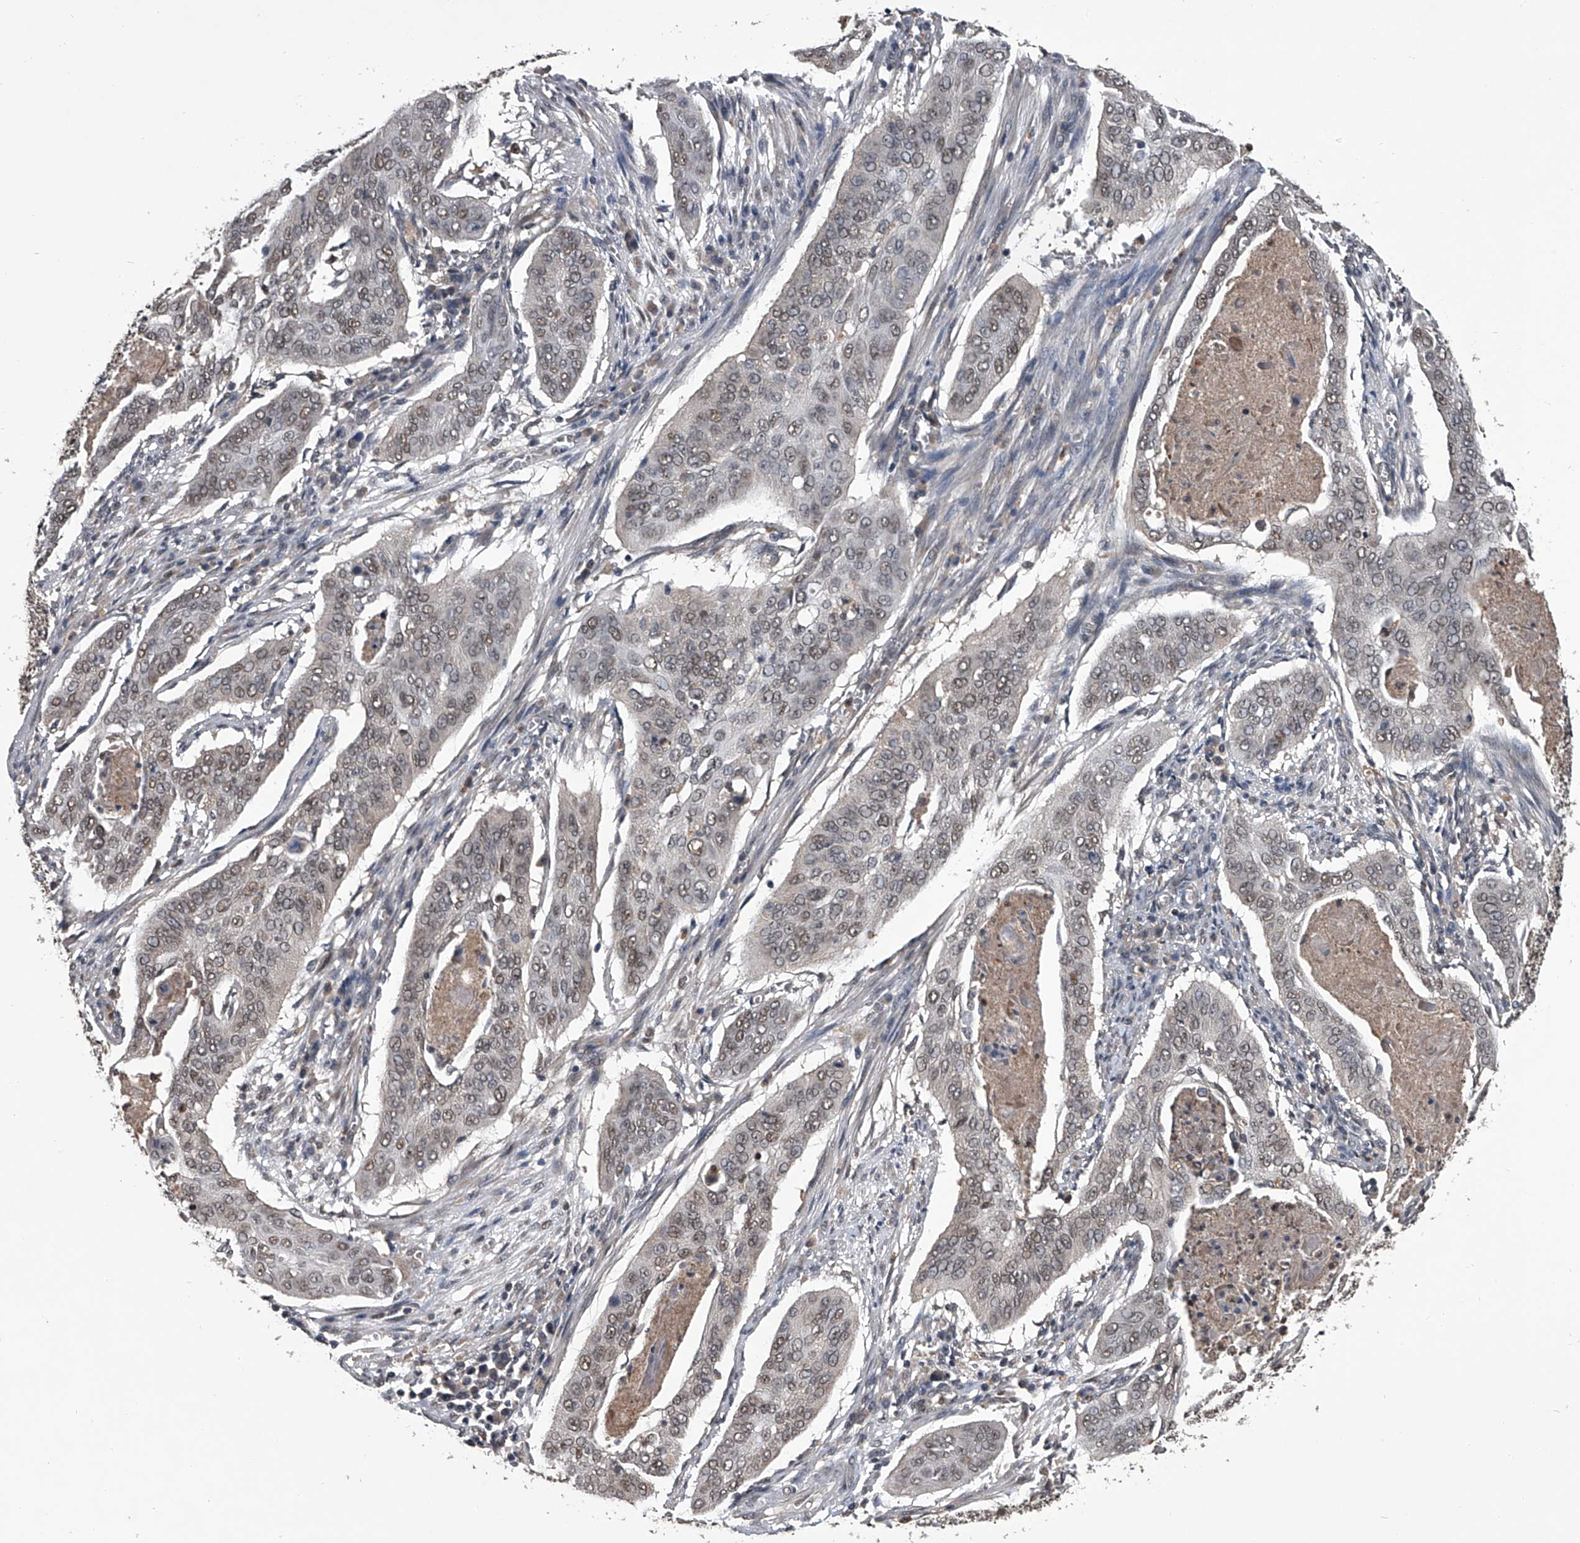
{"staining": {"intensity": "weak", "quantity": ">75%", "location": "nuclear"}, "tissue": "cervical cancer", "cell_type": "Tumor cells", "image_type": "cancer", "snomed": [{"axis": "morphology", "description": "Squamous cell carcinoma, NOS"}, {"axis": "topography", "description": "Cervix"}], "caption": "Immunohistochemical staining of cervical cancer (squamous cell carcinoma) exhibits low levels of weak nuclear expression in about >75% of tumor cells.", "gene": "TSNAX", "patient": {"sex": "female", "age": 39}}